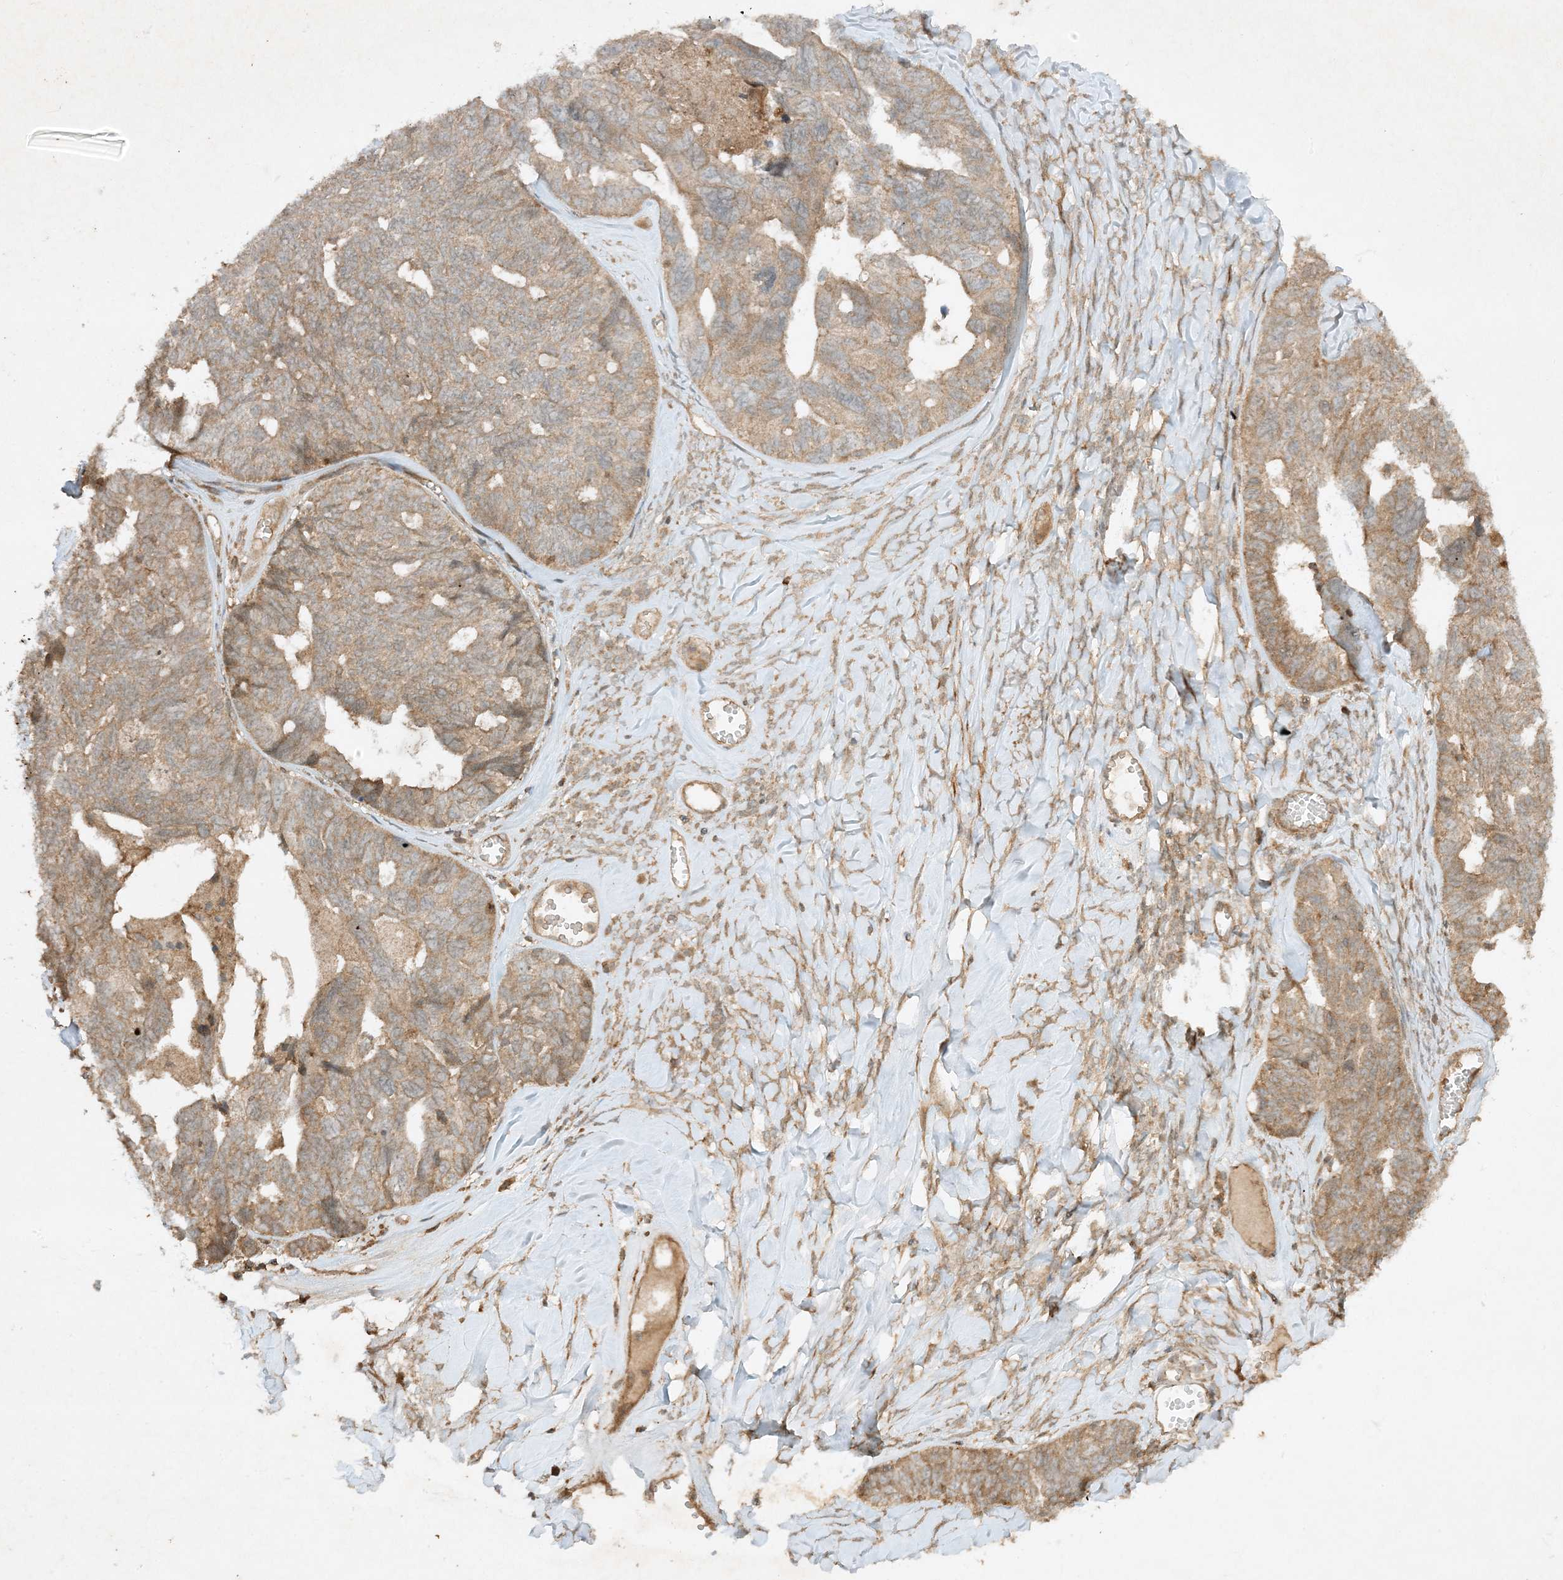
{"staining": {"intensity": "moderate", "quantity": ">75%", "location": "cytoplasmic/membranous"}, "tissue": "ovarian cancer", "cell_type": "Tumor cells", "image_type": "cancer", "snomed": [{"axis": "morphology", "description": "Cystadenocarcinoma, serous, NOS"}, {"axis": "topography", "description": "Ovary"}], "caption": "This histopathology image exhibits immunohistochemistry (IHC) staining of ovarian cancer, with medium moderate cytoplasmic/membranous expression in approximately >75% of tumor cells.", "gene": "XRN1", "patient": {"sex": "female", "age": 79}}